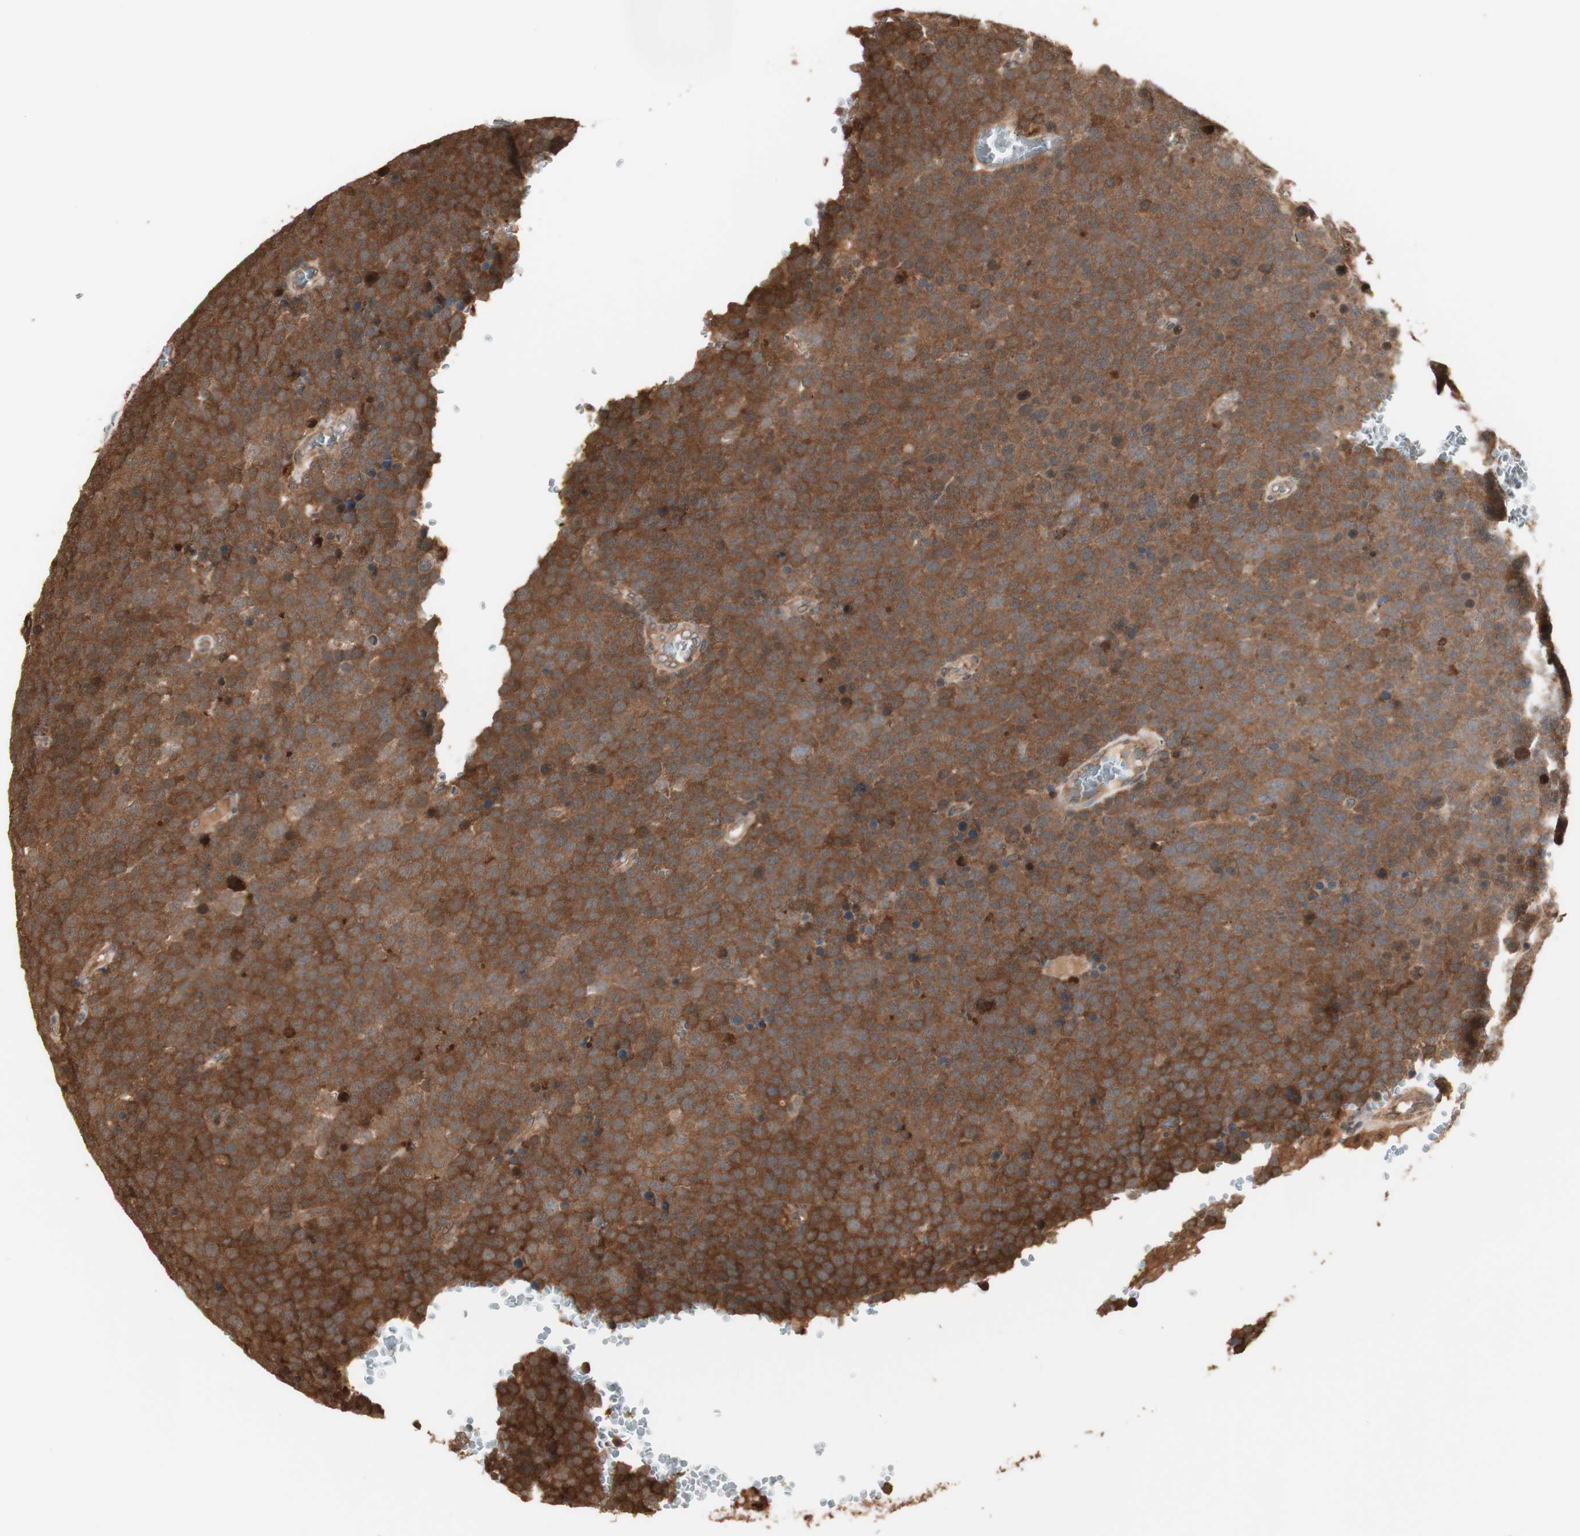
{"staining": {"intensity": "moderate", "quantity": ">75%", "location": "cytoplasmic/membranous"}, "tissue": "testis cancer", "cell_type": "Tumor cells", "image_type": "cancer", "snomed": [{"axis": "morphology", "description": "Seminoma, NOS"}, {"axis": "topography", "description": "Testis"}], "caption": "Immunohistochemistry (IHC) (DAB) staining of human seminoma (testis) shows moderate cytoplasmic/membranous protein staining in about >75% of tumor cells.", "gene": "YWHAB", "patient": {"sex": "male", "age": 71}}